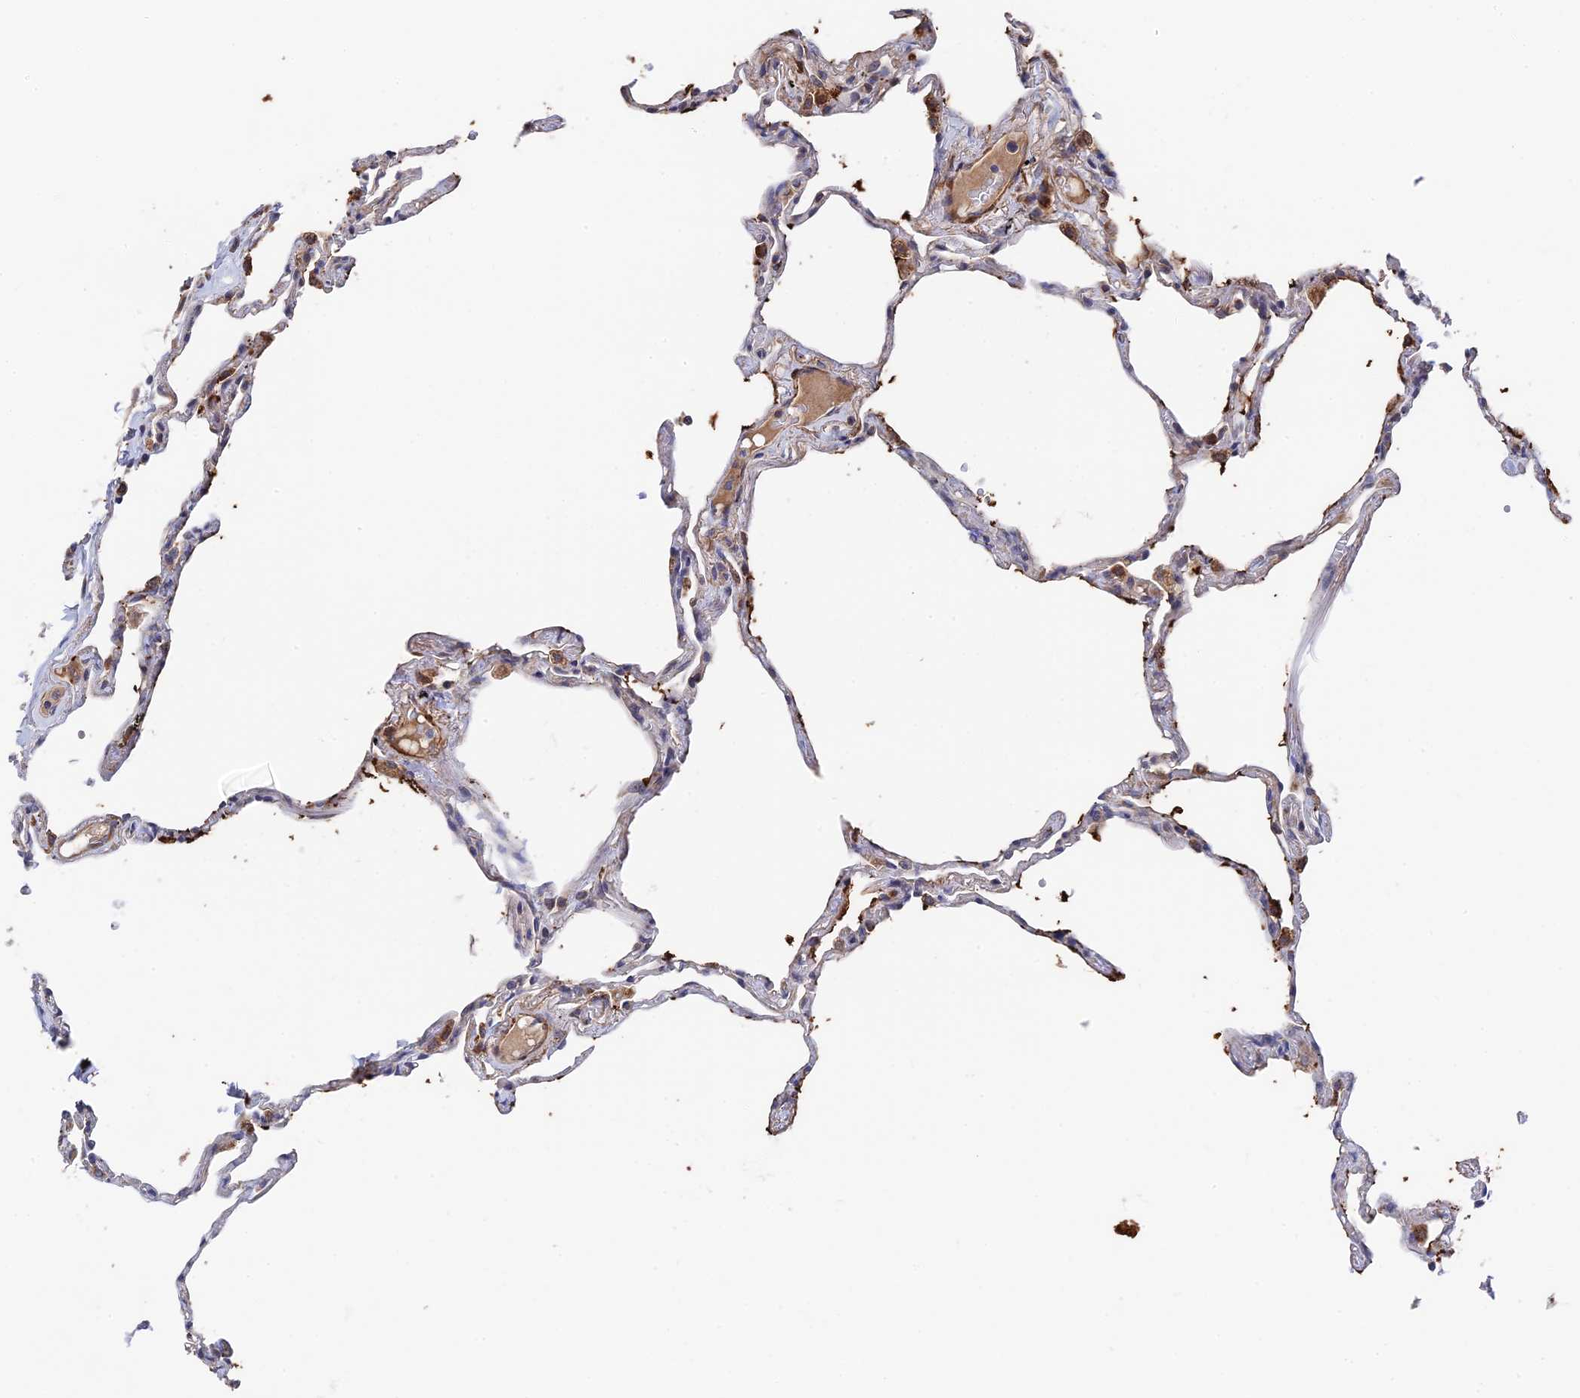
{"staining": {"intensity": "moderate", "quantity": "25%-75%", "location": "cytoplasmic/membranous"}, "tissue": "lung", "cell_type": "Alveolar cells", "image_type": "normal", "snomed": [{"axis": "morphology", "description": "Normal tissue, NOS"}, {"axis": "topography", "description": "Lung"}], "caption": "About 25%-75% of alveolar cells in normal human lung show moderate cytoplasmic/membranous protein expression as visualized by brown immunohistochemical staining.", "gene": "ZNF320", "patient": {"sex": "female", "age": 67}}